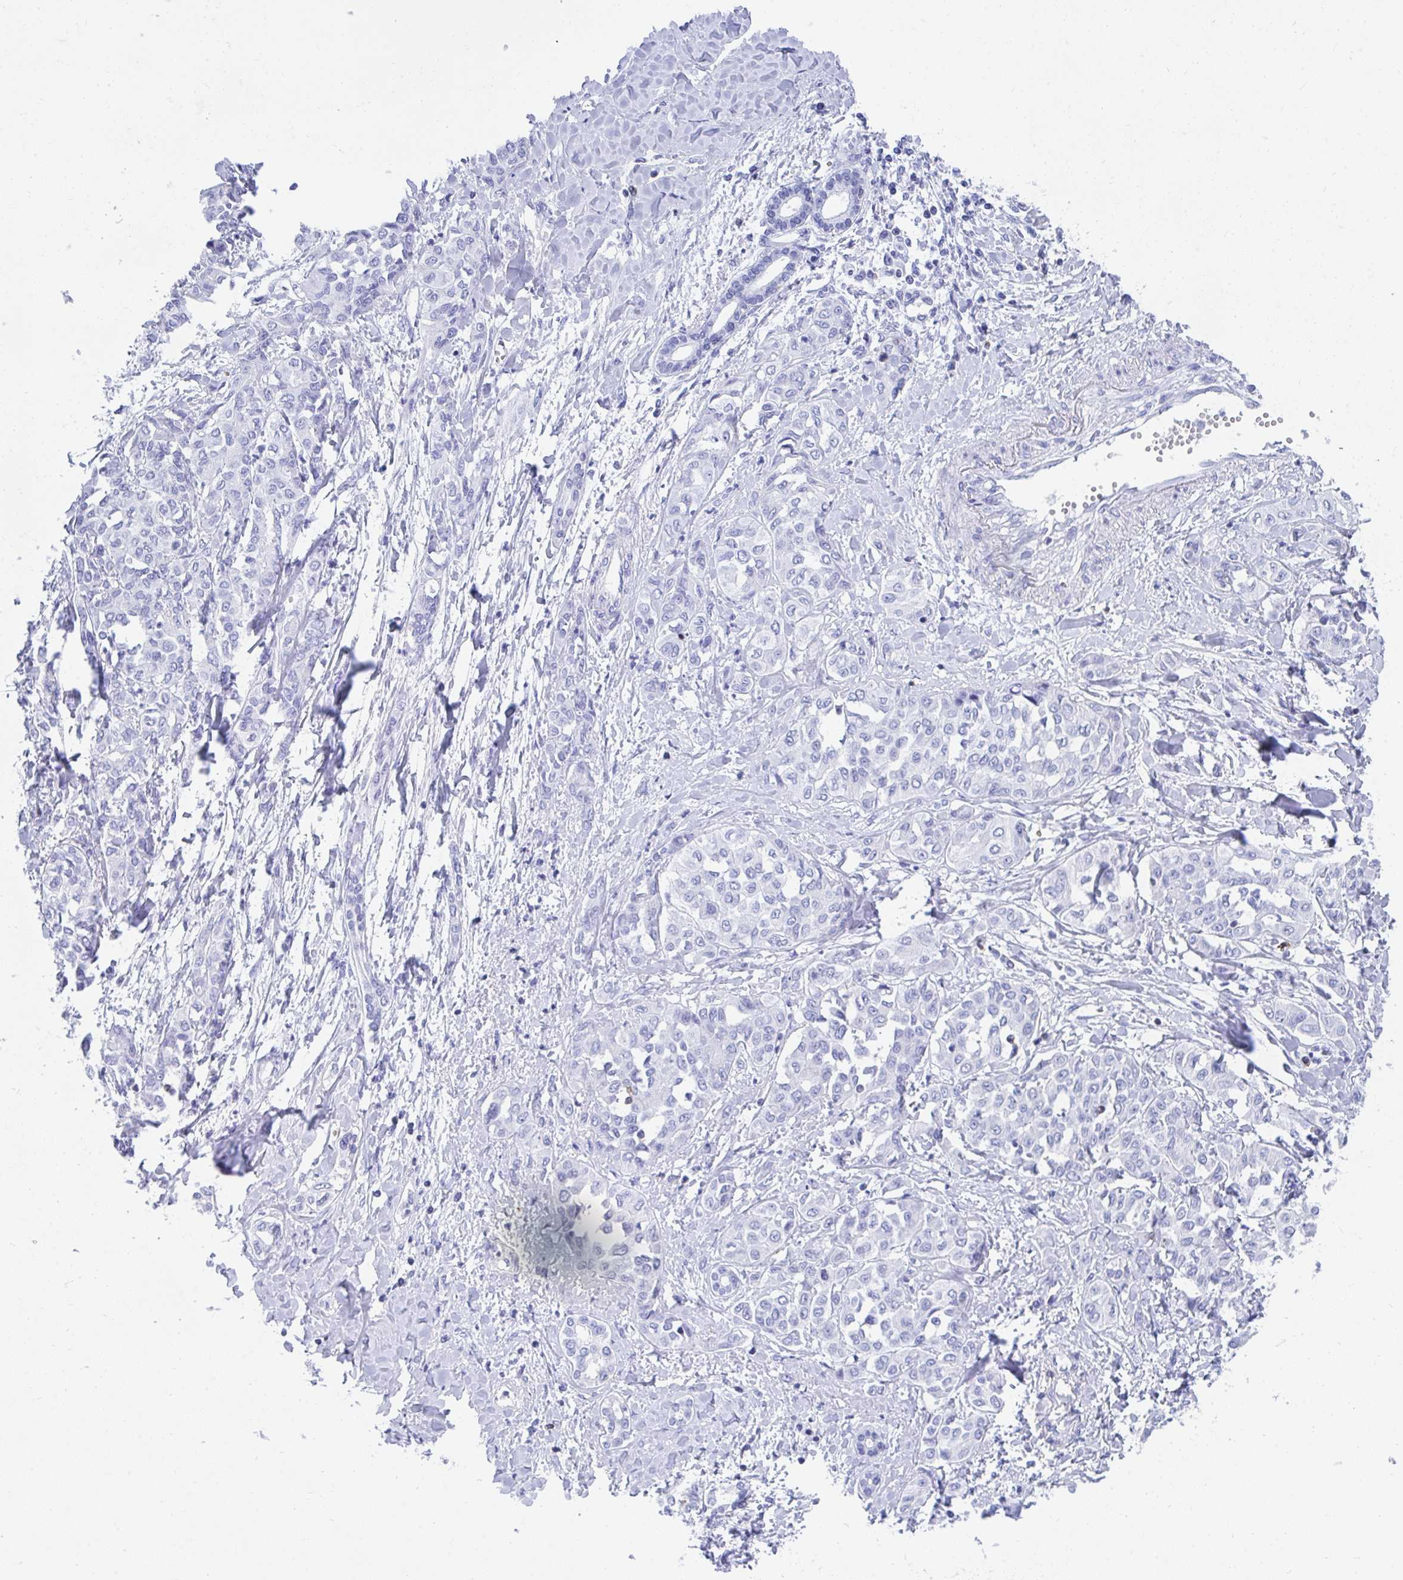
{"staining": {"intensity": "negative", "quantity": "none", "location": "none"}, "tissue": "liver cancer", "cell_type": "Tumor cells", "image_type": "cancer", "snomed": [{"axis": "morphology", "description": "Cholangiocarcinoma"}, {"axis": "topography", "description": "Liver"}], "caption": "Tumor cells are negative for protein expression in human liver cholangiocarcinoma. The staining was performed using DAB (3,3'-diaminobenzidine) to visualize the protein expression in brown, while the nuclei were stained in blue with hematoxylin (Magnification: 20x).", "gene": "CD7", "patient": {"sex": "female", "age": 77}}